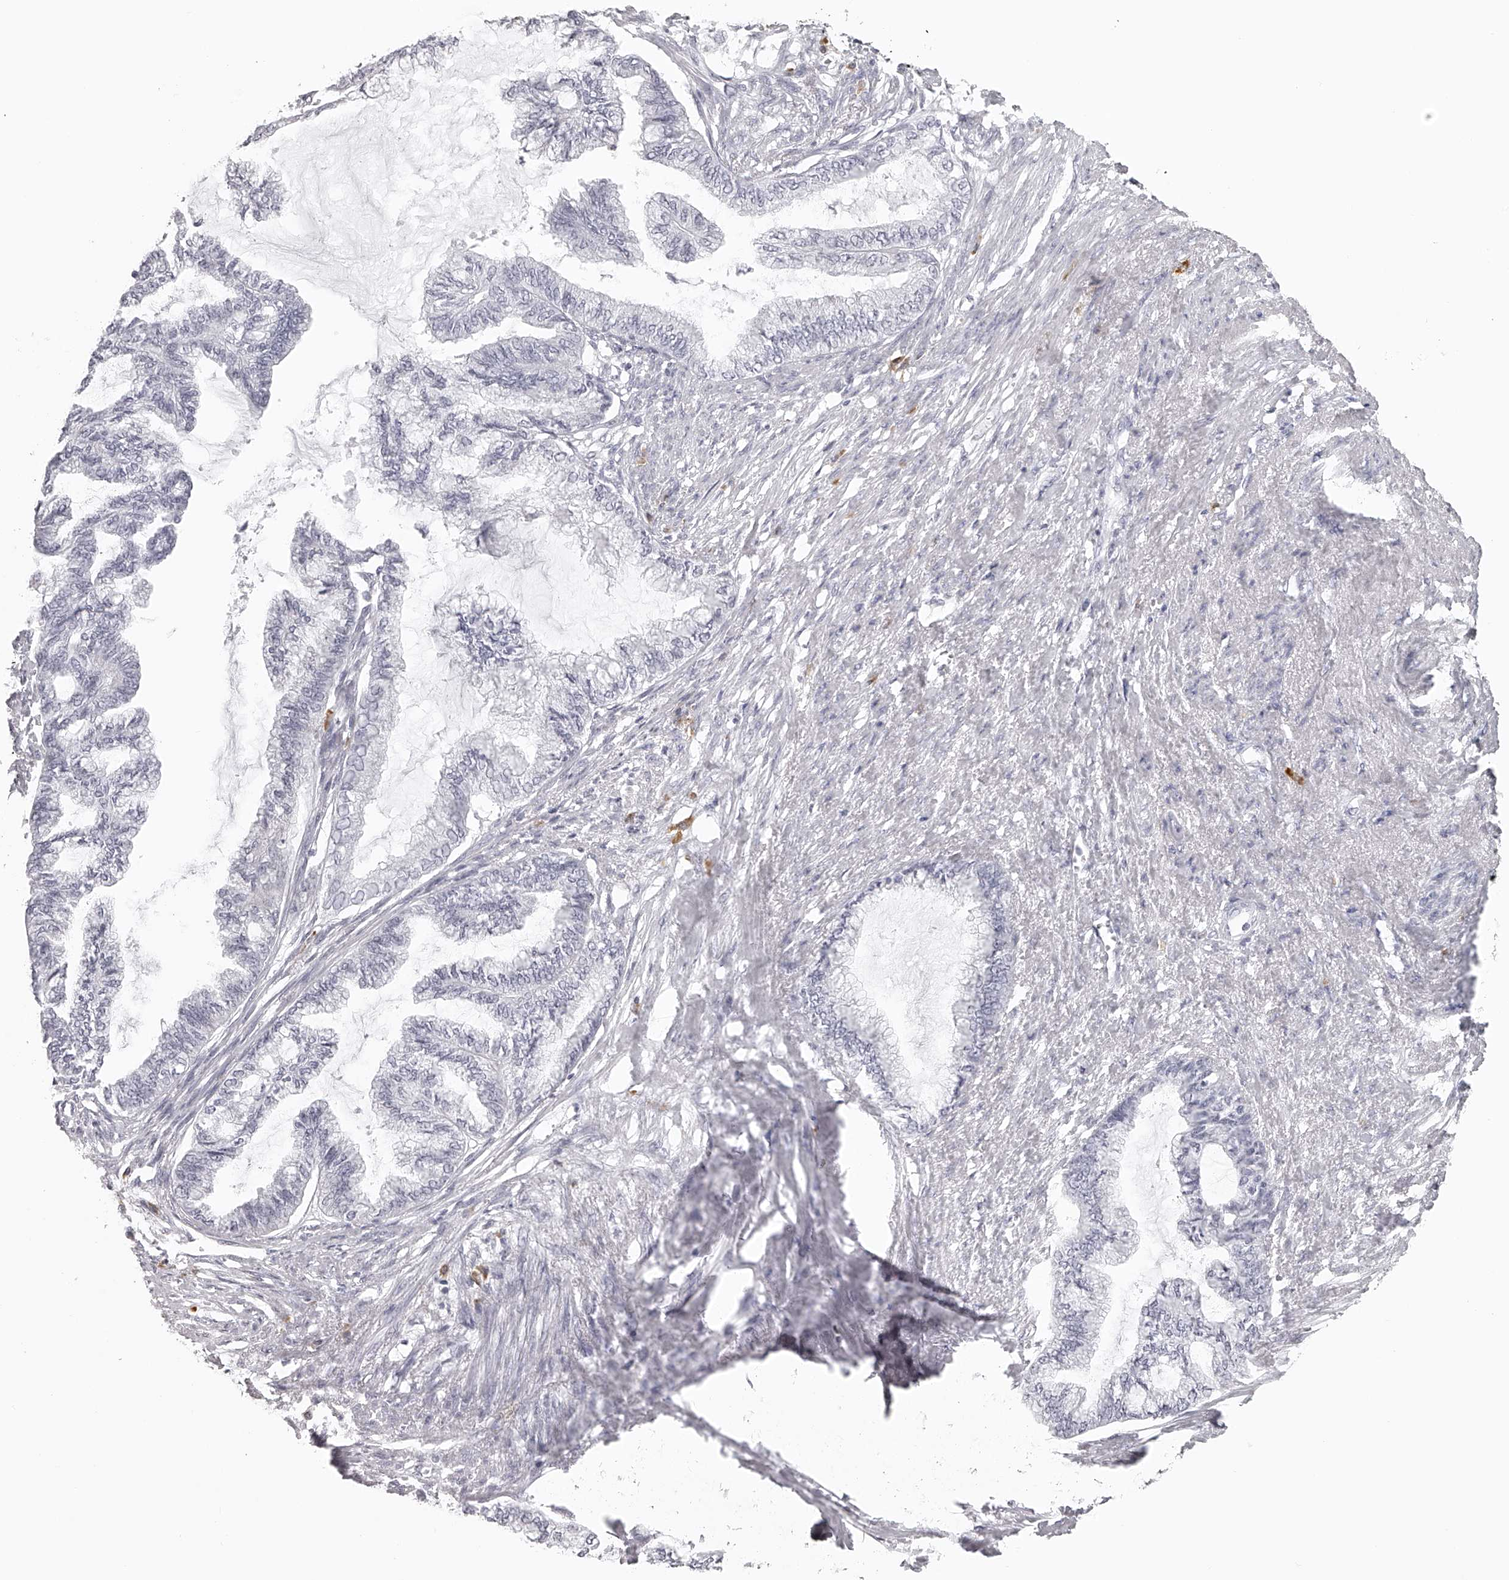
{"staining": {"intensity": "negative", "quantity": "none", "location": "none"}, "tissue": "endometrial cancer", "cell_type": "Tumor cells", "image_type": "cancer", "snomed": [{"axis": "morphology", "description": "Adenocarcinoma, NOS"}, {"axis": "topography", "description": "Endometrium"}], "caption": "IHC photomicrograph of neoplastic tissue: human adenocarcinoma (endometrial) stained with DAB displays no significant protein expression in tumor cells.", "gene": "SEC11C", "patient": {"sex": "female", "age": 86}}